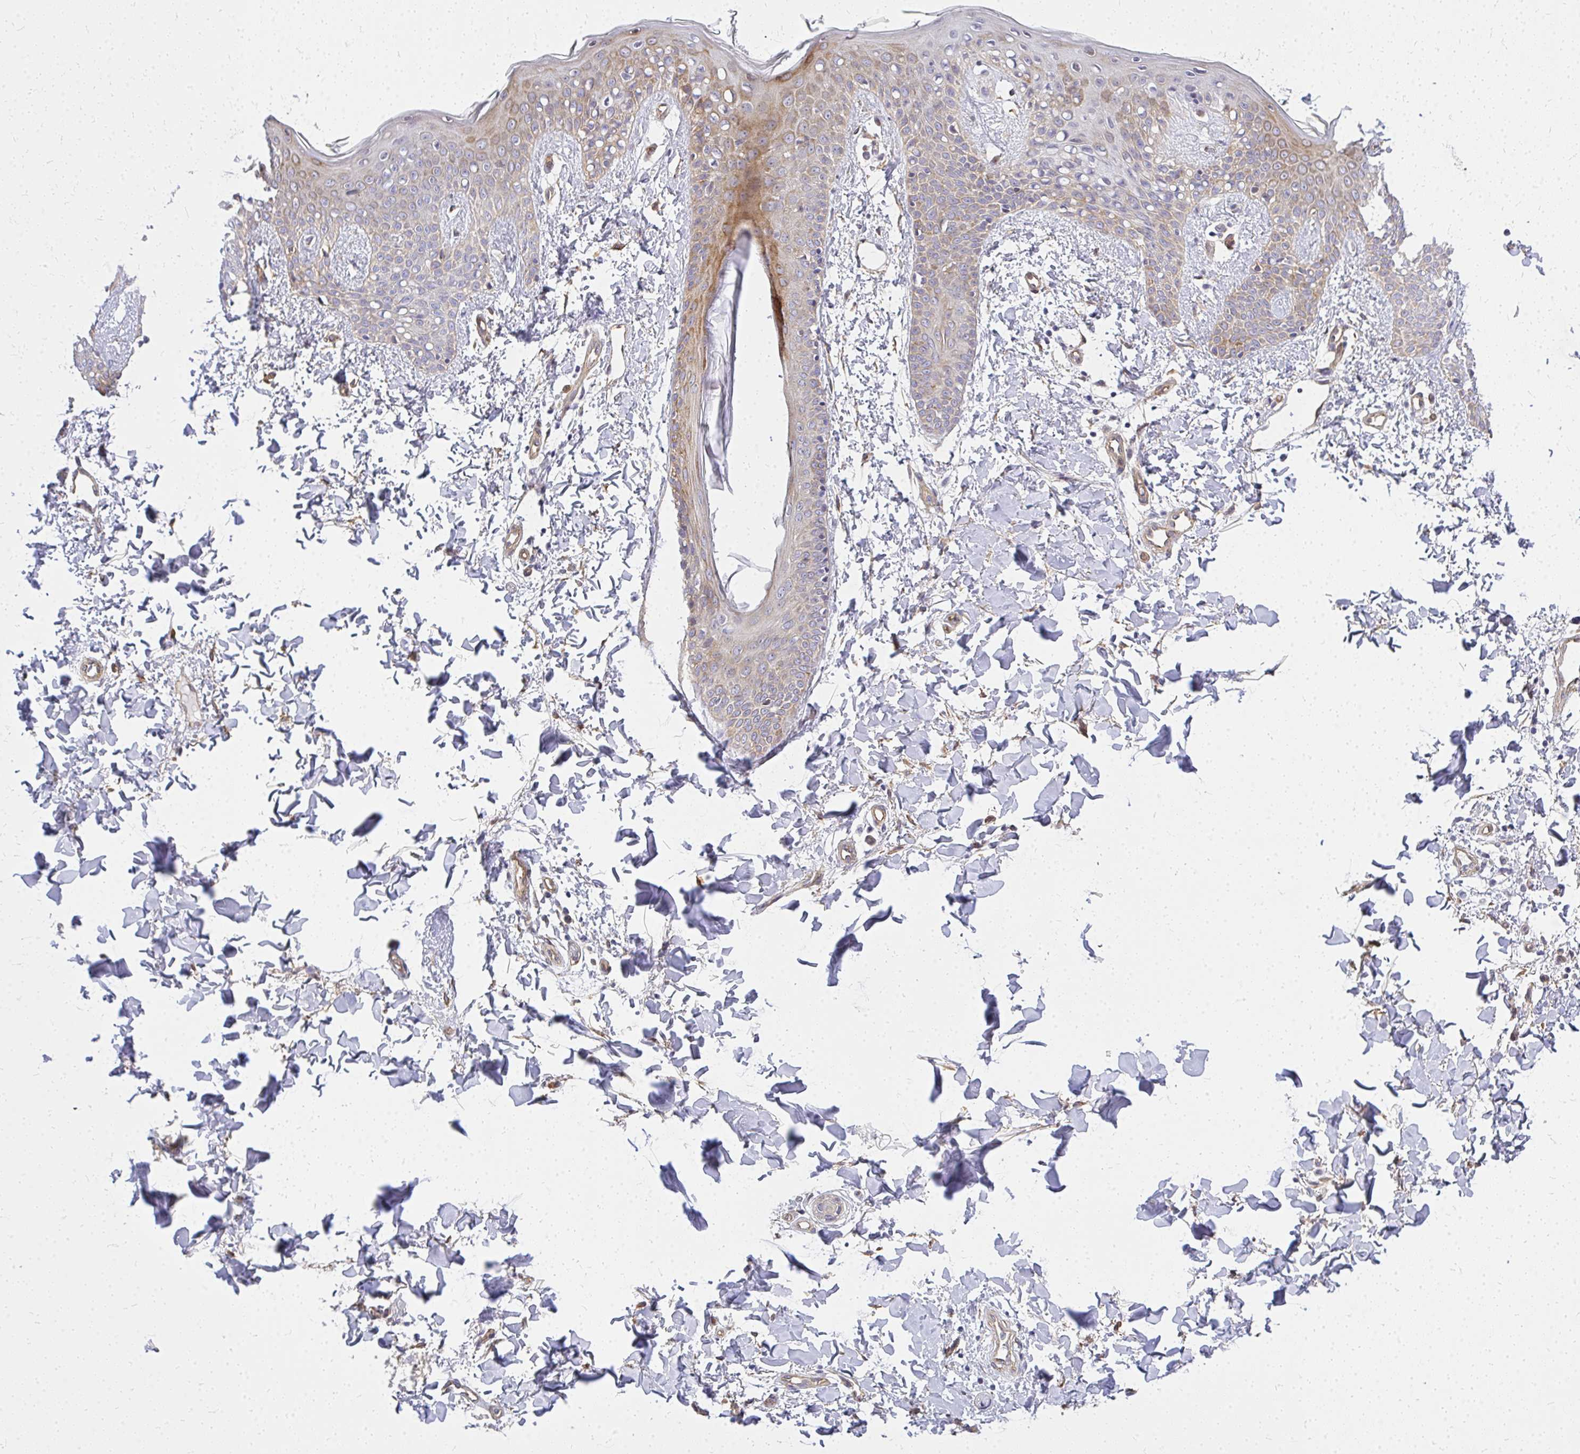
{"staining": {"intensity": "moderate", "quantity": ">75%", "location": "cytoplasmic/membranous"}, "tissue": "skin", "cell_type": "Fibroblasts", "image_type": "normal", "snomed": [{"axis": "morphology", "description": "Normal tissue, NOS"}, {"axis": "topography", "description": "Skin"}], "caption": "Immunohistochemistry image of normal skin stained for a protein (brown), which exhibits medium levels of moderate cytoplasmic/membranous staining in about >75% of fibroblasts.", "gene": "ENSG00000258472", "patient": {"sex": "male", "age": 16}}